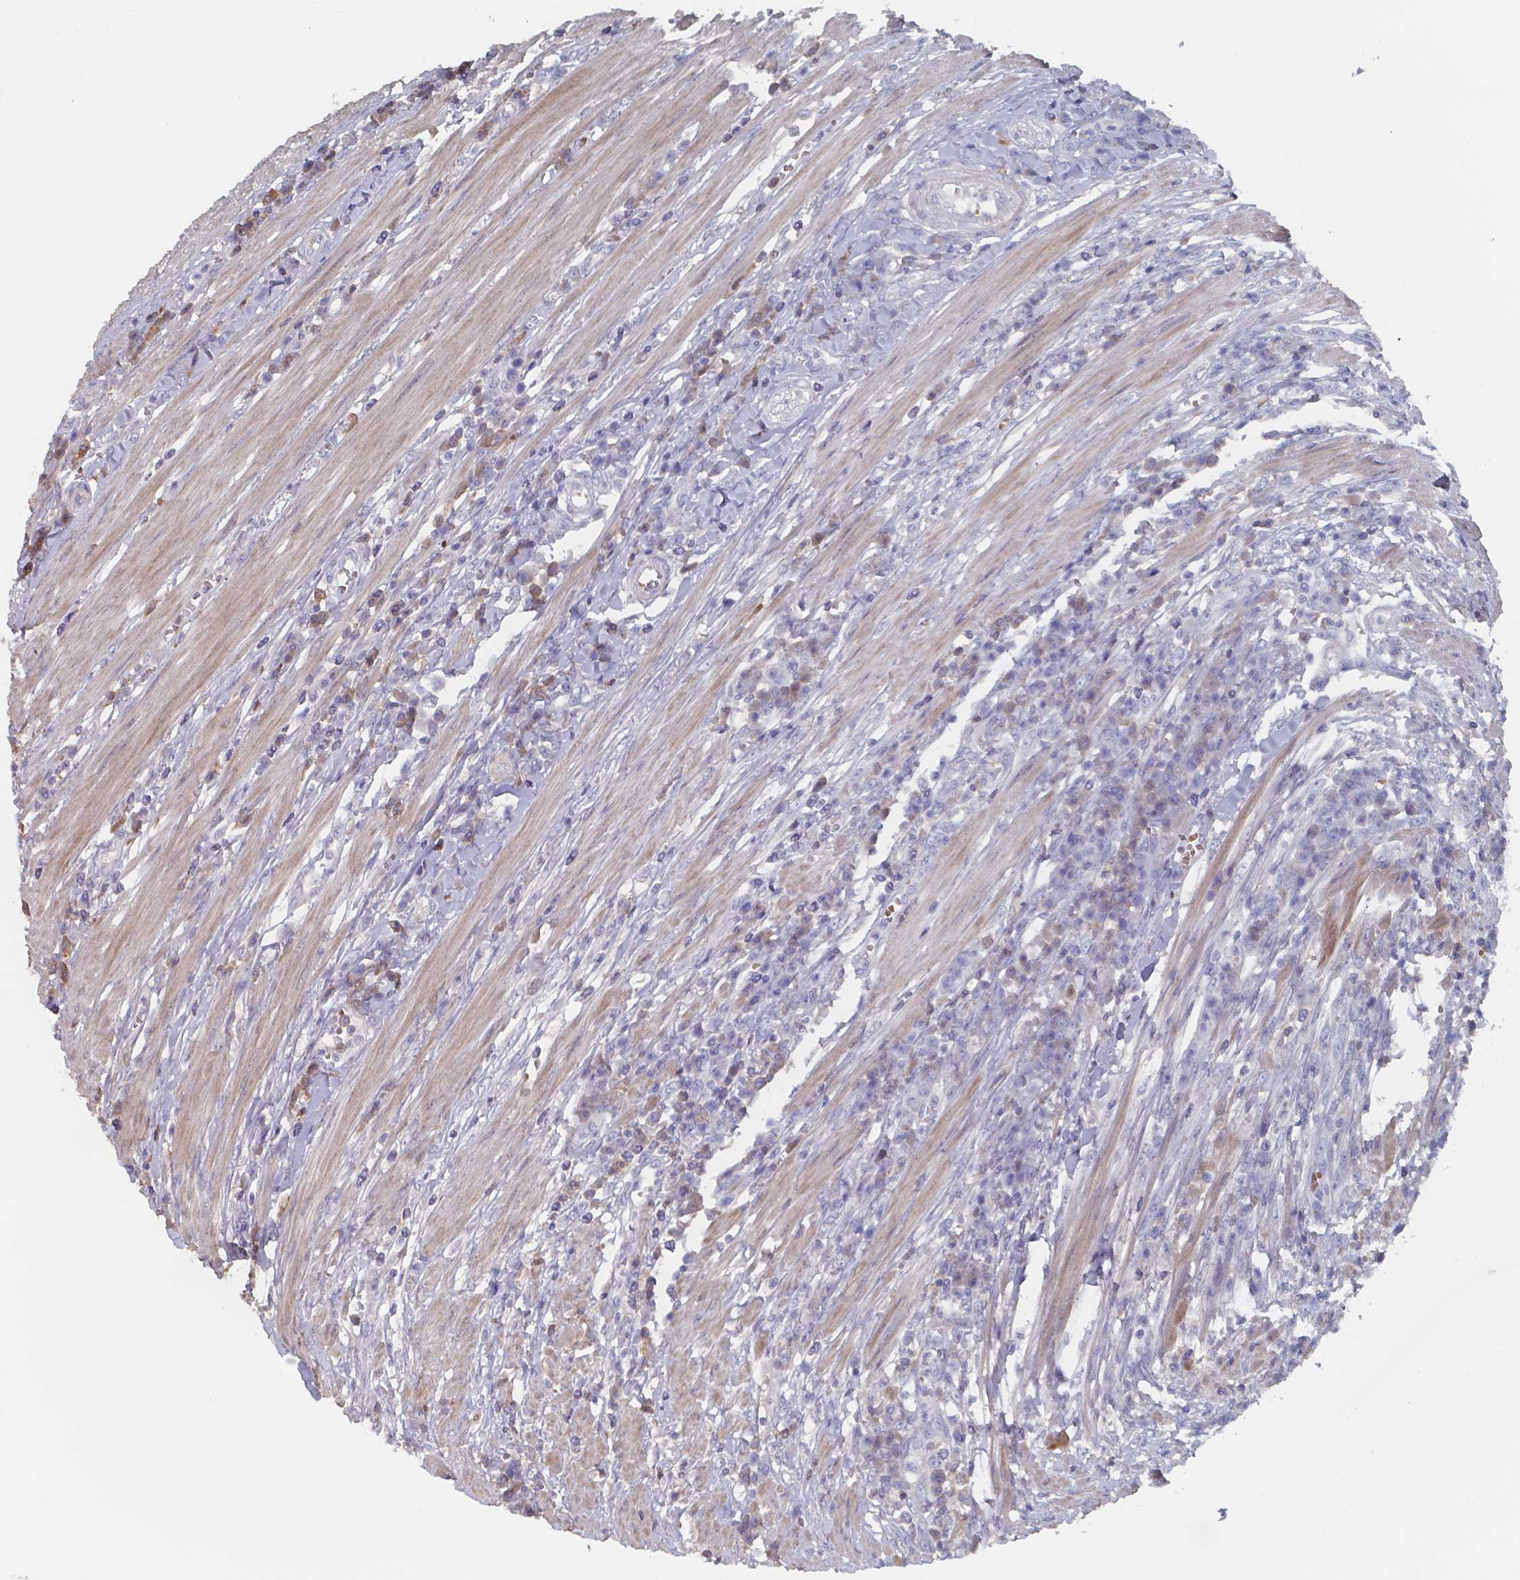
{"staining": {"intensity": "negative", "quantity": "none", "location": "none"}, "tissue": "colorectal cancer", "cell_type": "Tumor cells", "image_type": "cancer", "snomed": [{"axis": "morphology", "description": "Adenocarcinoma, NOS"}, {"axis": "topography", "description": "Colon"}], "caption": "Colorectal adenocarcinoma was stained to show a protein in brown. There is no significant staining in tumor cells.", "gene": "BTBD17", "patient": {"sex": "male", "age": 65}}